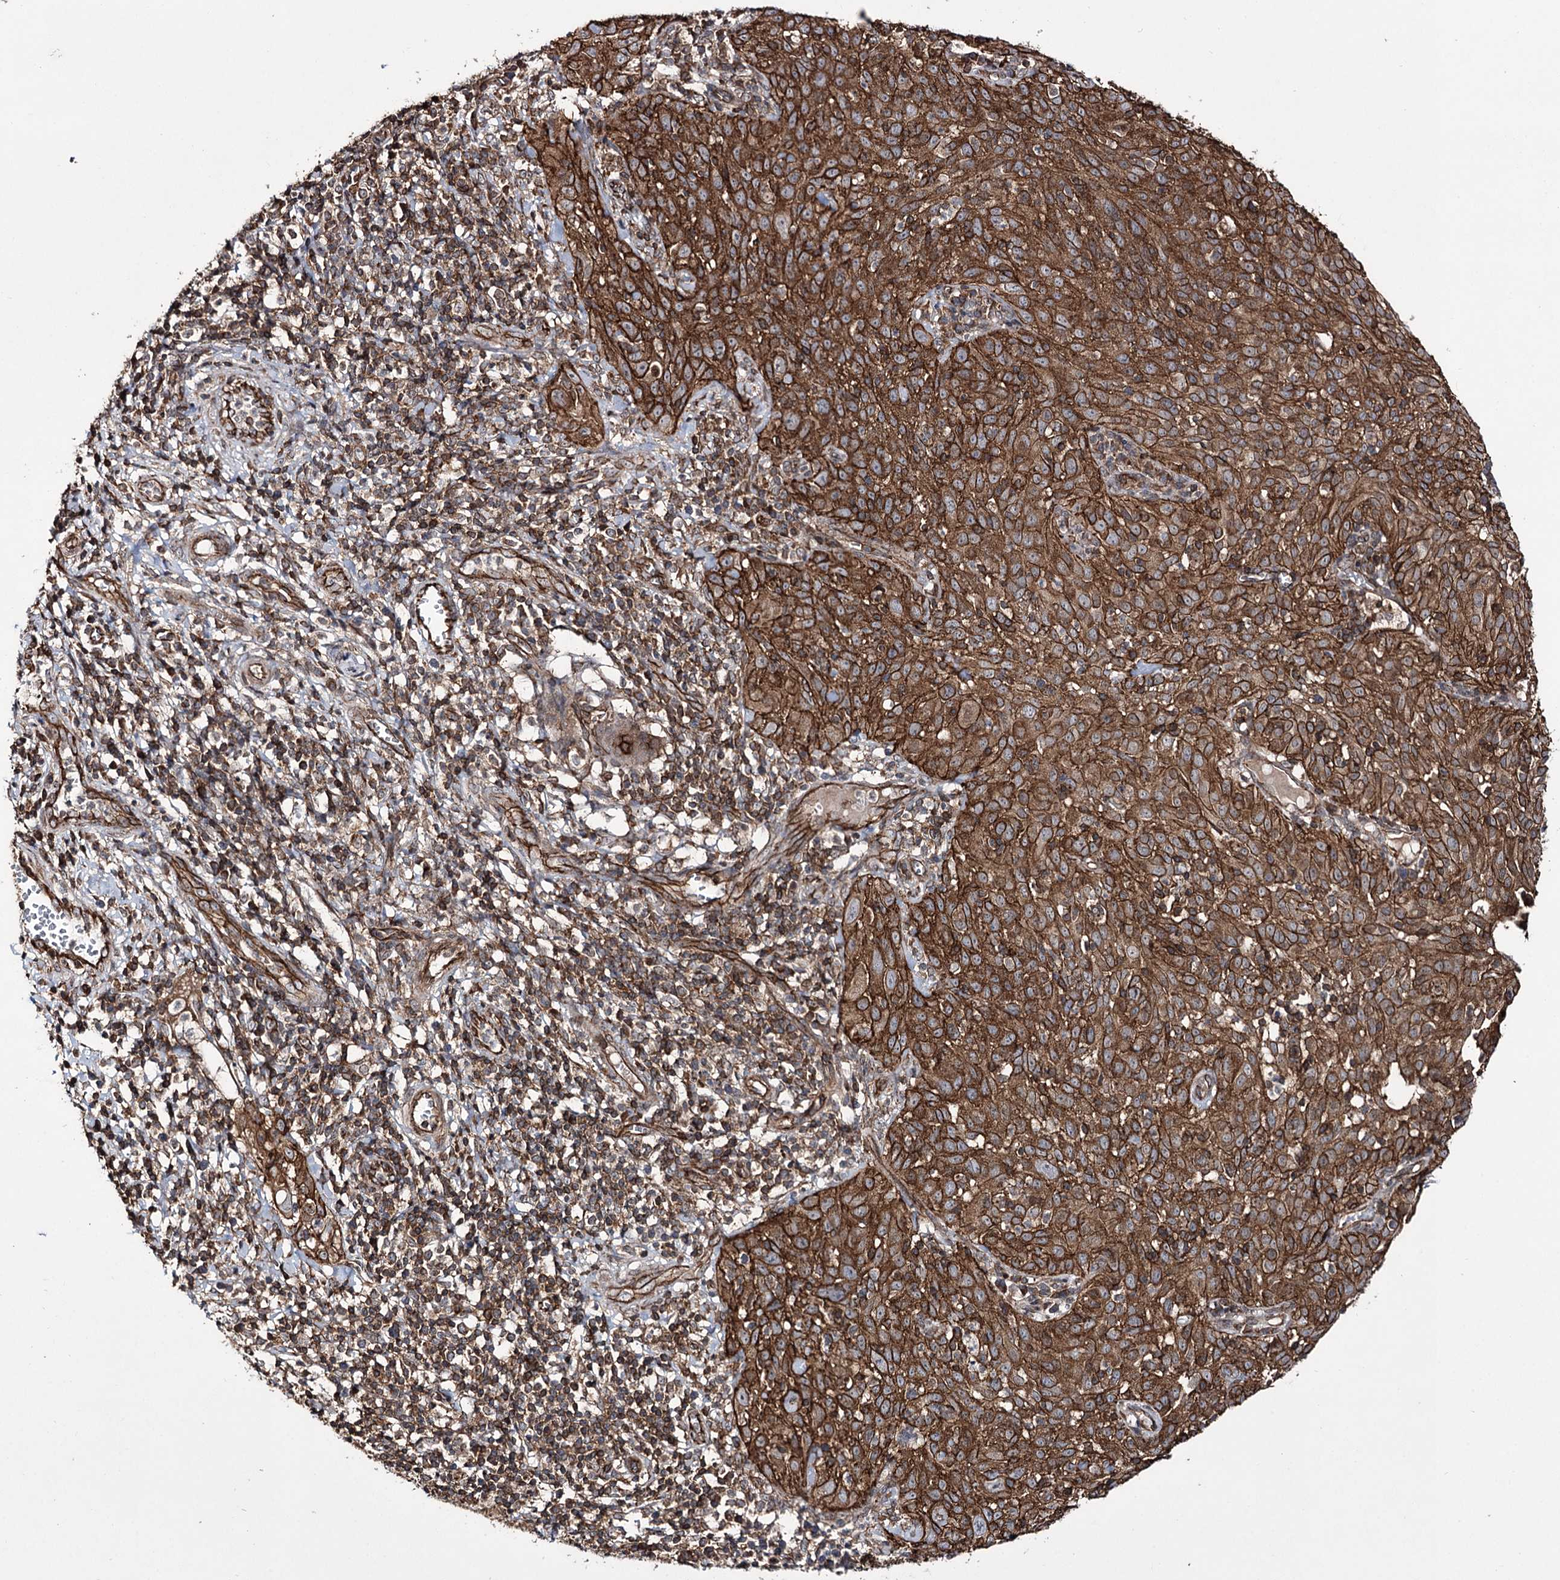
{"staining": {"intensity": "strong", "quantity": ">75%", "location": "cytoplasmic/membranous"}, "tissue": "cervical cancer", "cell_type": "Tumor cells", "image_type": "cancer", "snomed": [{"axis": "morphology", "description": "Squamous cell carcinoma, NOS"}, {"axis": "topography", "description": "Cervix"}], "caption": "This photomicrograph demonstrates immunohistochemistry staining of cervical cancer, with high strong cytoplasmic/membranous staining in approximately >75% of tumor cells.", "gene": "DHX29", "patient": {"sex": "female", "age": 31}}